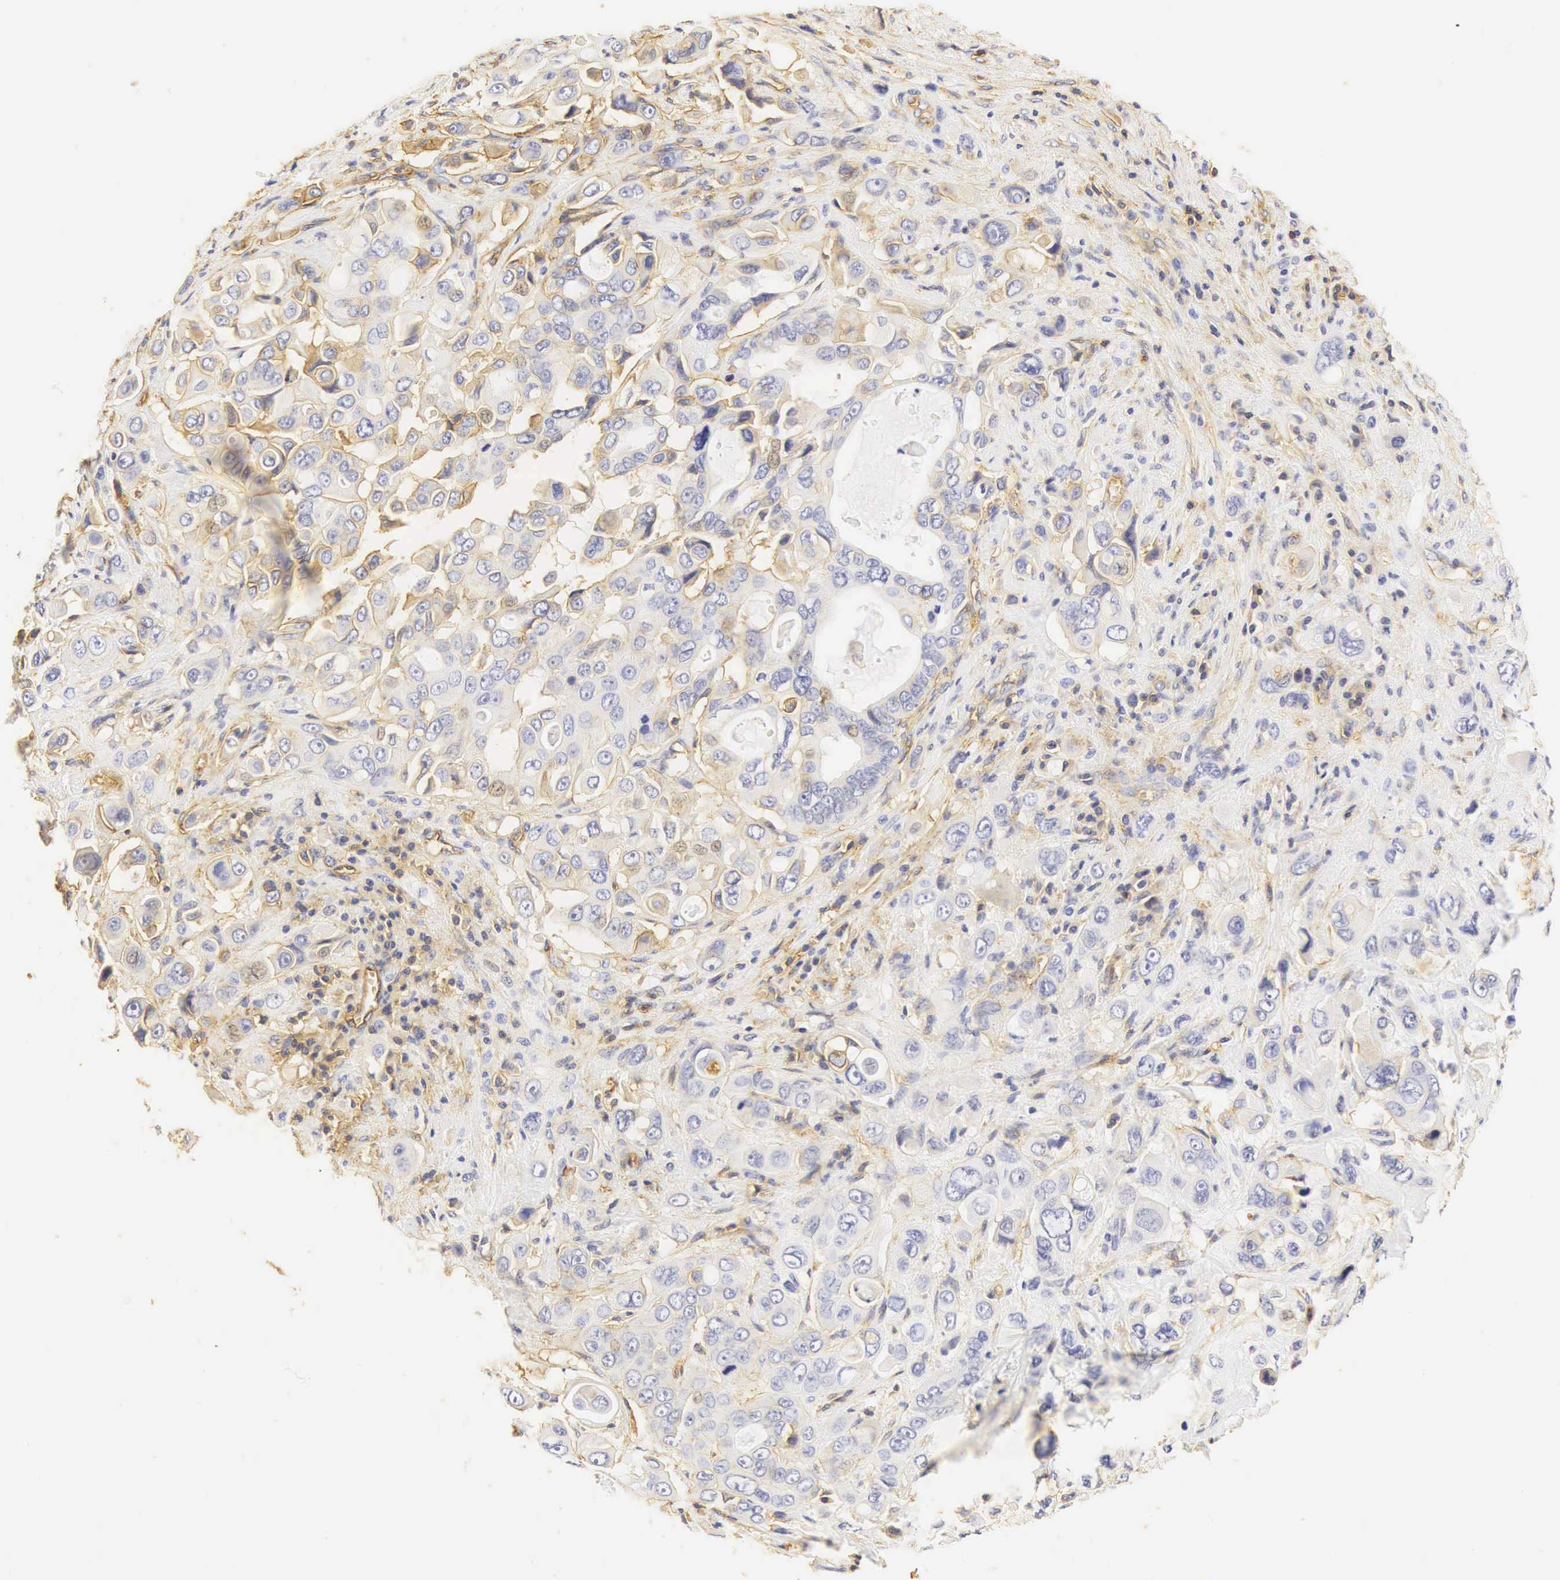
{"staining": {"intensity": "negative", "quantity": "none", "location": "none"}, "tissue": "liver cancer", "cell_type": "Tumor cells", "image_type": "cancer", "snomed": [{"axis": "morphology", "description": "Cholangiocarcinoma"}, {"axis": "topography", "description": "Liver"}], "caption": "Liver cholangiocarcinoma stained for a protein using immunohistochemistry exhibits no expression tumor cells.", "gene": "CD99", "patient": {"sex": "female", "age": 79}}